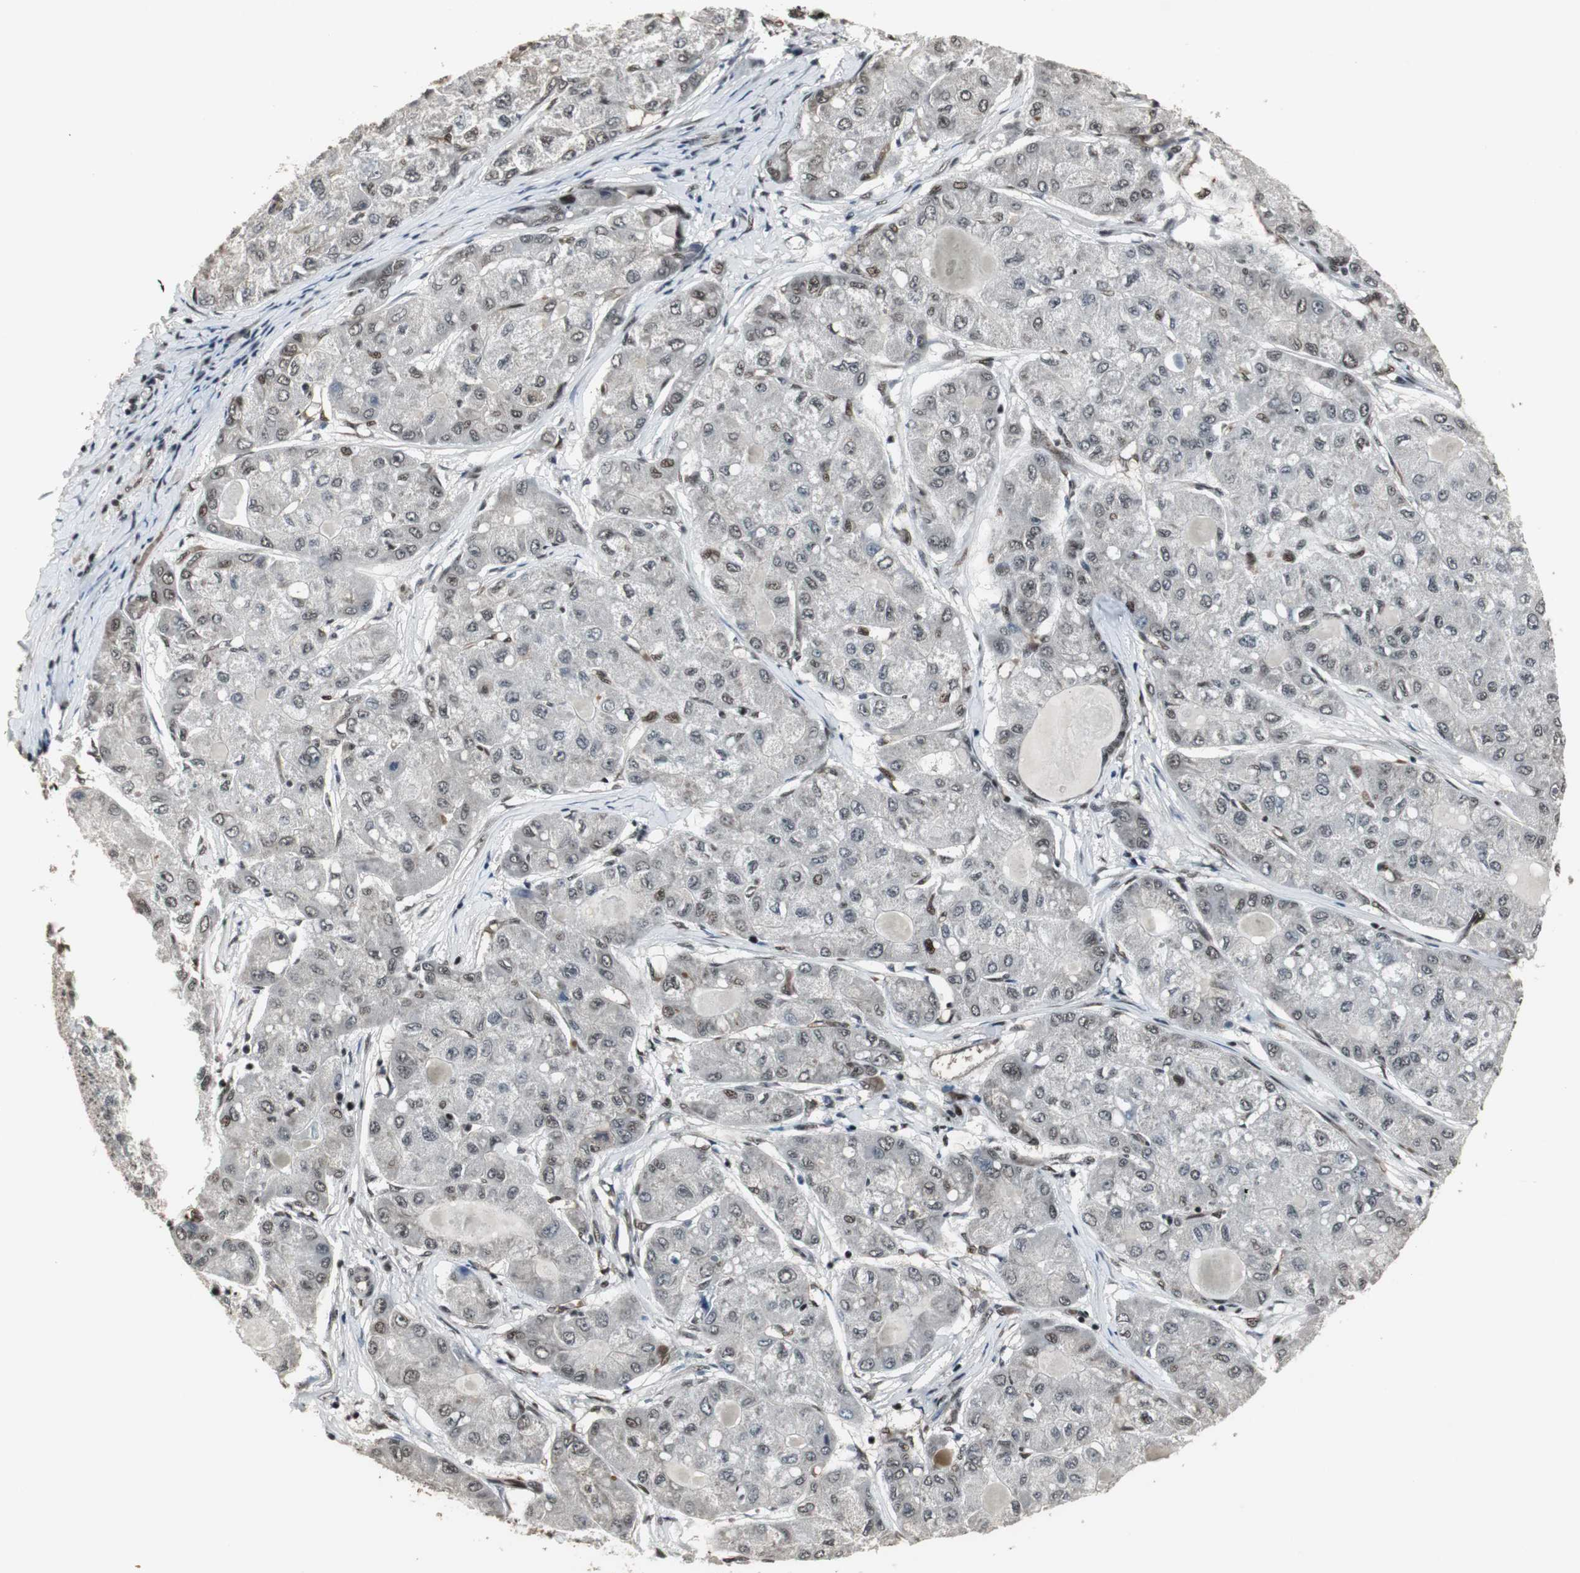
{"staining": {"intensity": "moderate", "quantity": ">75%", "location": "nuclear"}, "tissue": "liver cancer", "cell_type": "Tumor cells", "image_type": "cancer", "snomed": [{"axis": "morphology", "description": "Carcinoma, Hepatocellular, NOS"}, {"axis": "topography", "description": "Liver"}], "caption": "Liver cancer was stained to show a protein in brown. There is medium levels of moderate nuclear expression in about >75% of tumor cells. (Brightfield microscopy of DAB IHC at high magnification).", "gene": "TAF5", "patient": {"sex": "male", "age": 80}}